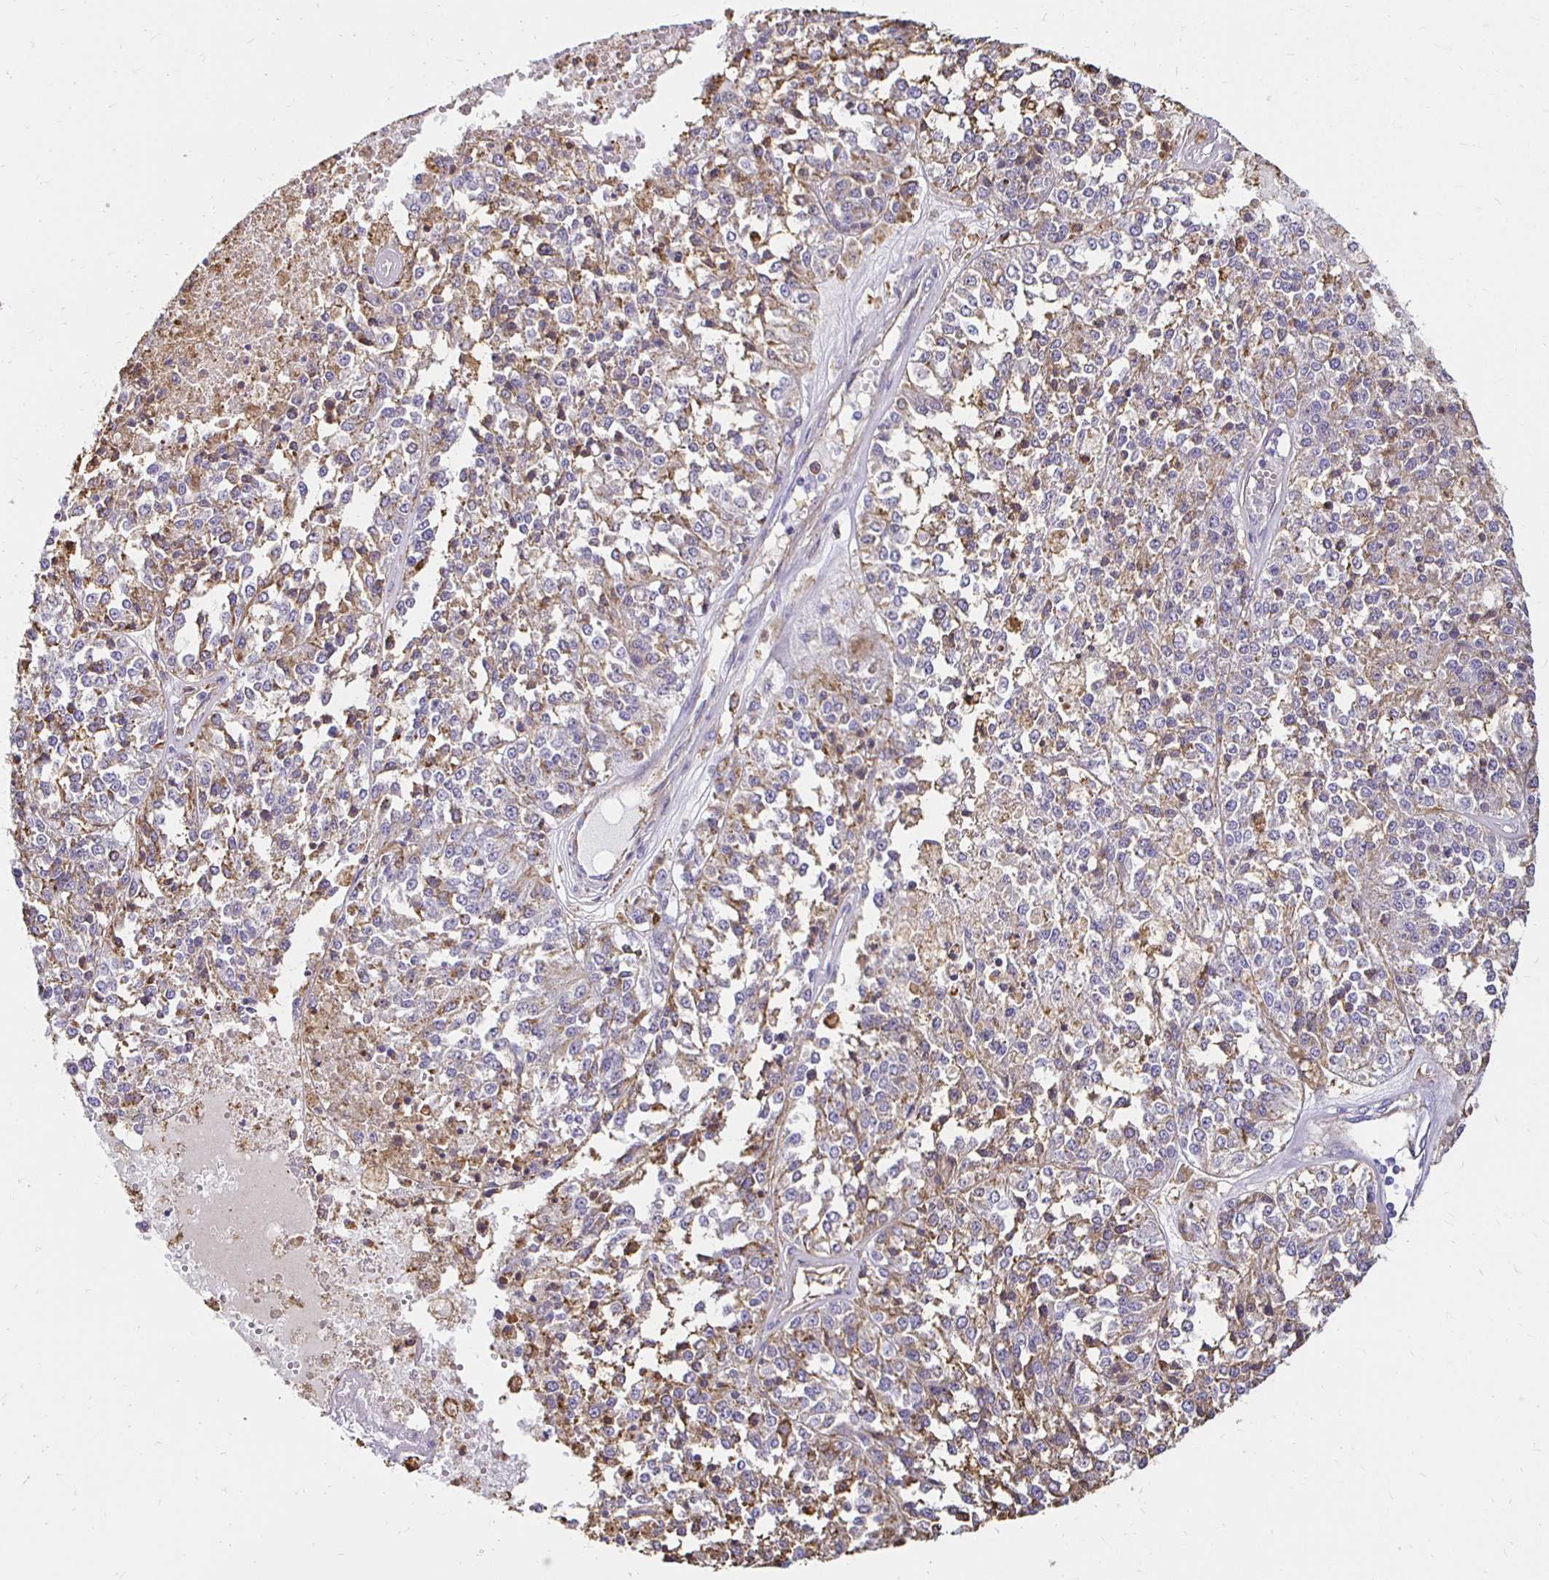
{"staining": {"intensity": "weak", "quantity": "<25%", "location": "cytoplasmic/membranous"}, "tissue": "melanoma", "cell_type": "Tumor cells", "image_type": "cancer", "snomed": [{"axis": "morphology", "description": "Malignant melanoma, Metastatic site"}, {"axis": "topography", "description": "Lymph node"}], "caption": "DAB immunohistochemical staining of human melanoma exhibits no significant staining in tumor cells.", "gene": "TAS1R3", "patient": {"sex": "female", "age": 64}}